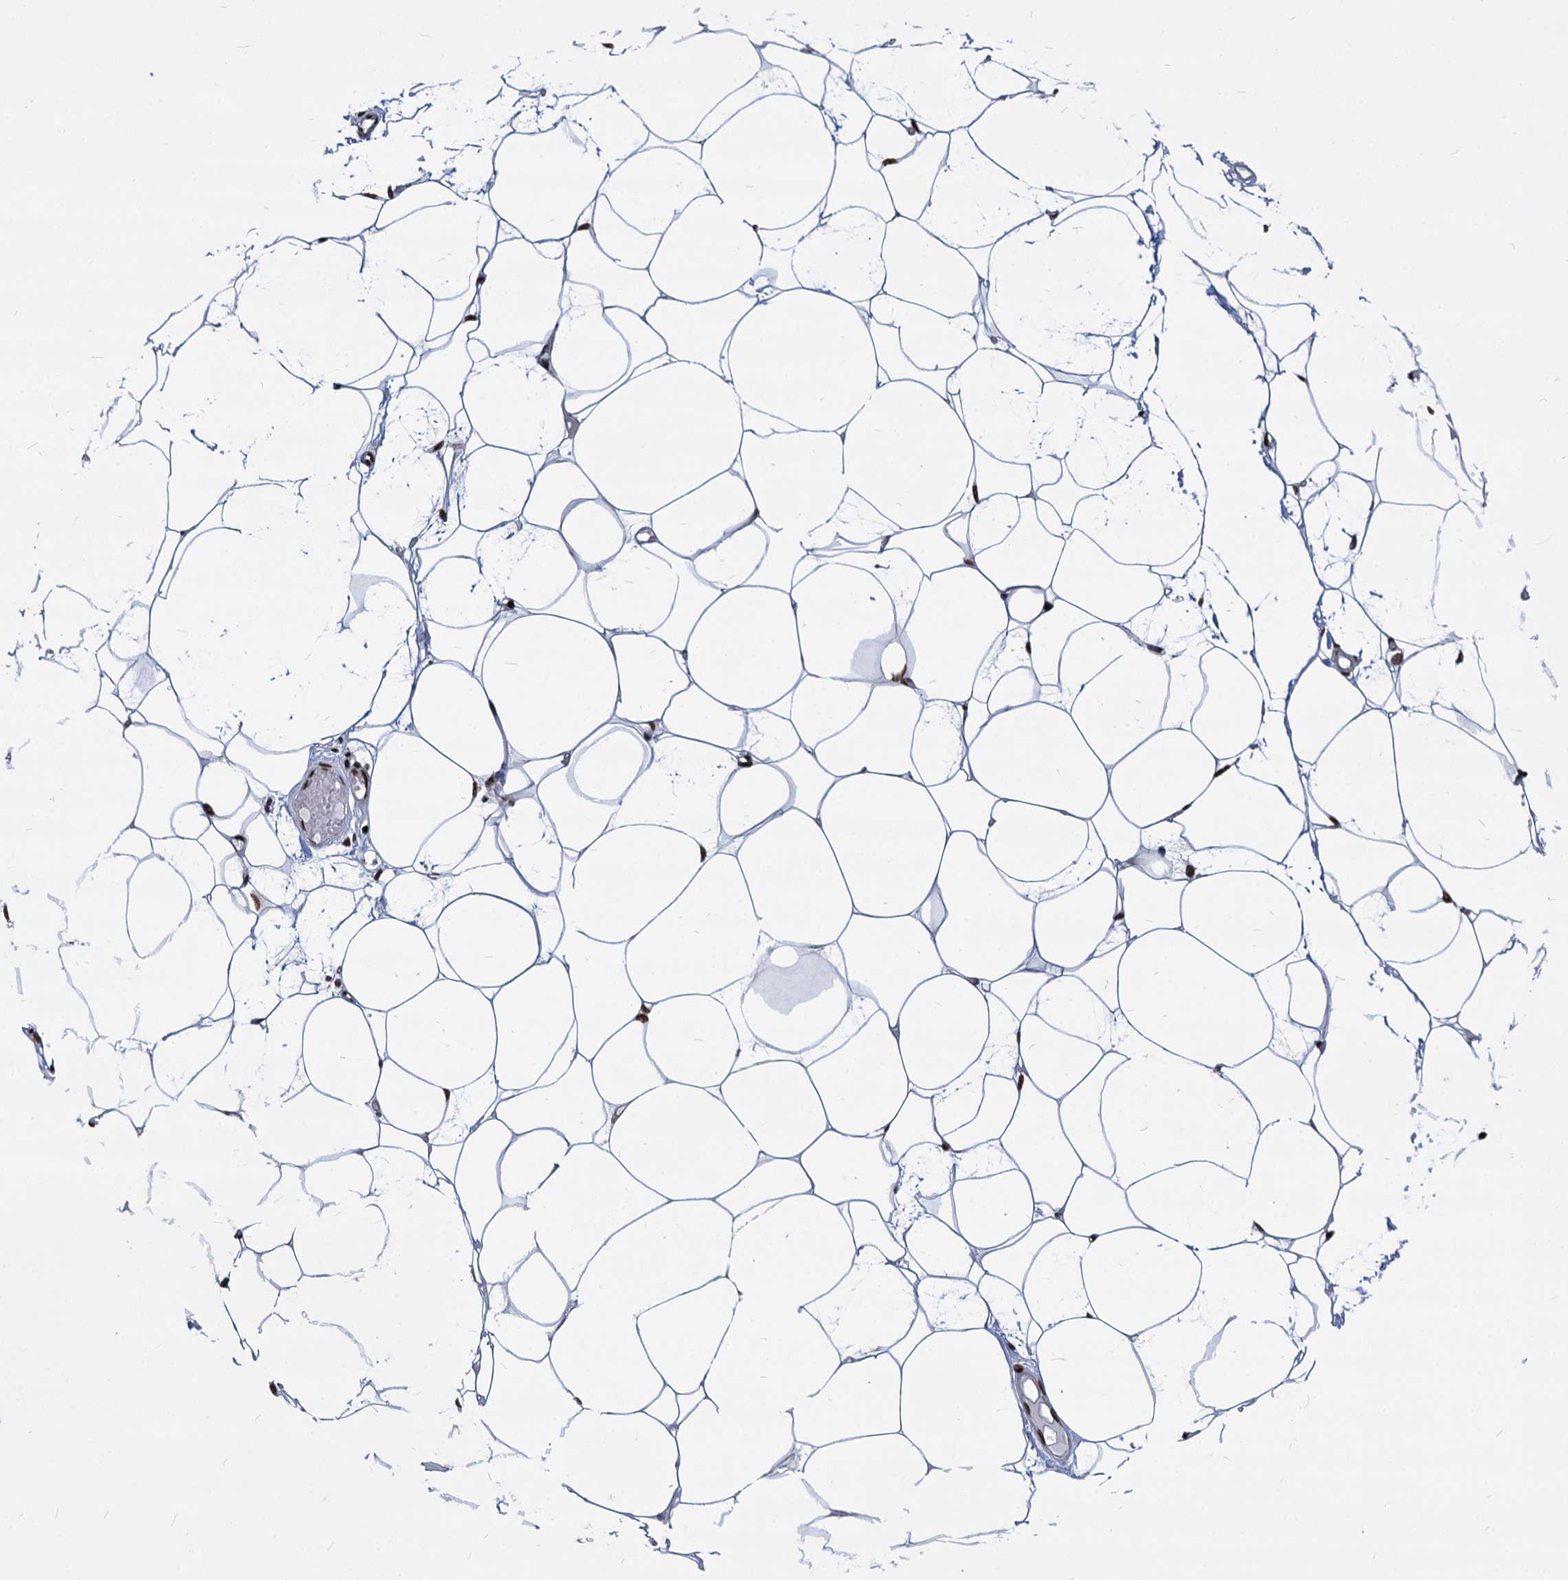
{"staining": {"intensity": "strong", "quantity": ">75%", "location": "nuclear"}, "tissue": "adipose tissue", "cell_type": "Adipocytes", "image_type": "normal", "snomed": [{"axis": "morphology", "description": "Normal tissue, NOS"}, {"axis": "topography", "description": "Breast"}], "caption": "IHC image of benign adipose tissue: human adipose tissue stained using immunohistochemistry (IHC) displays high levels of strong protein expression localized specifically in the nuclear of adipocytes, appearing as a nuclear brown color.", "gene": "MECP2", "patient": {"sex": "female", "age": 23}}